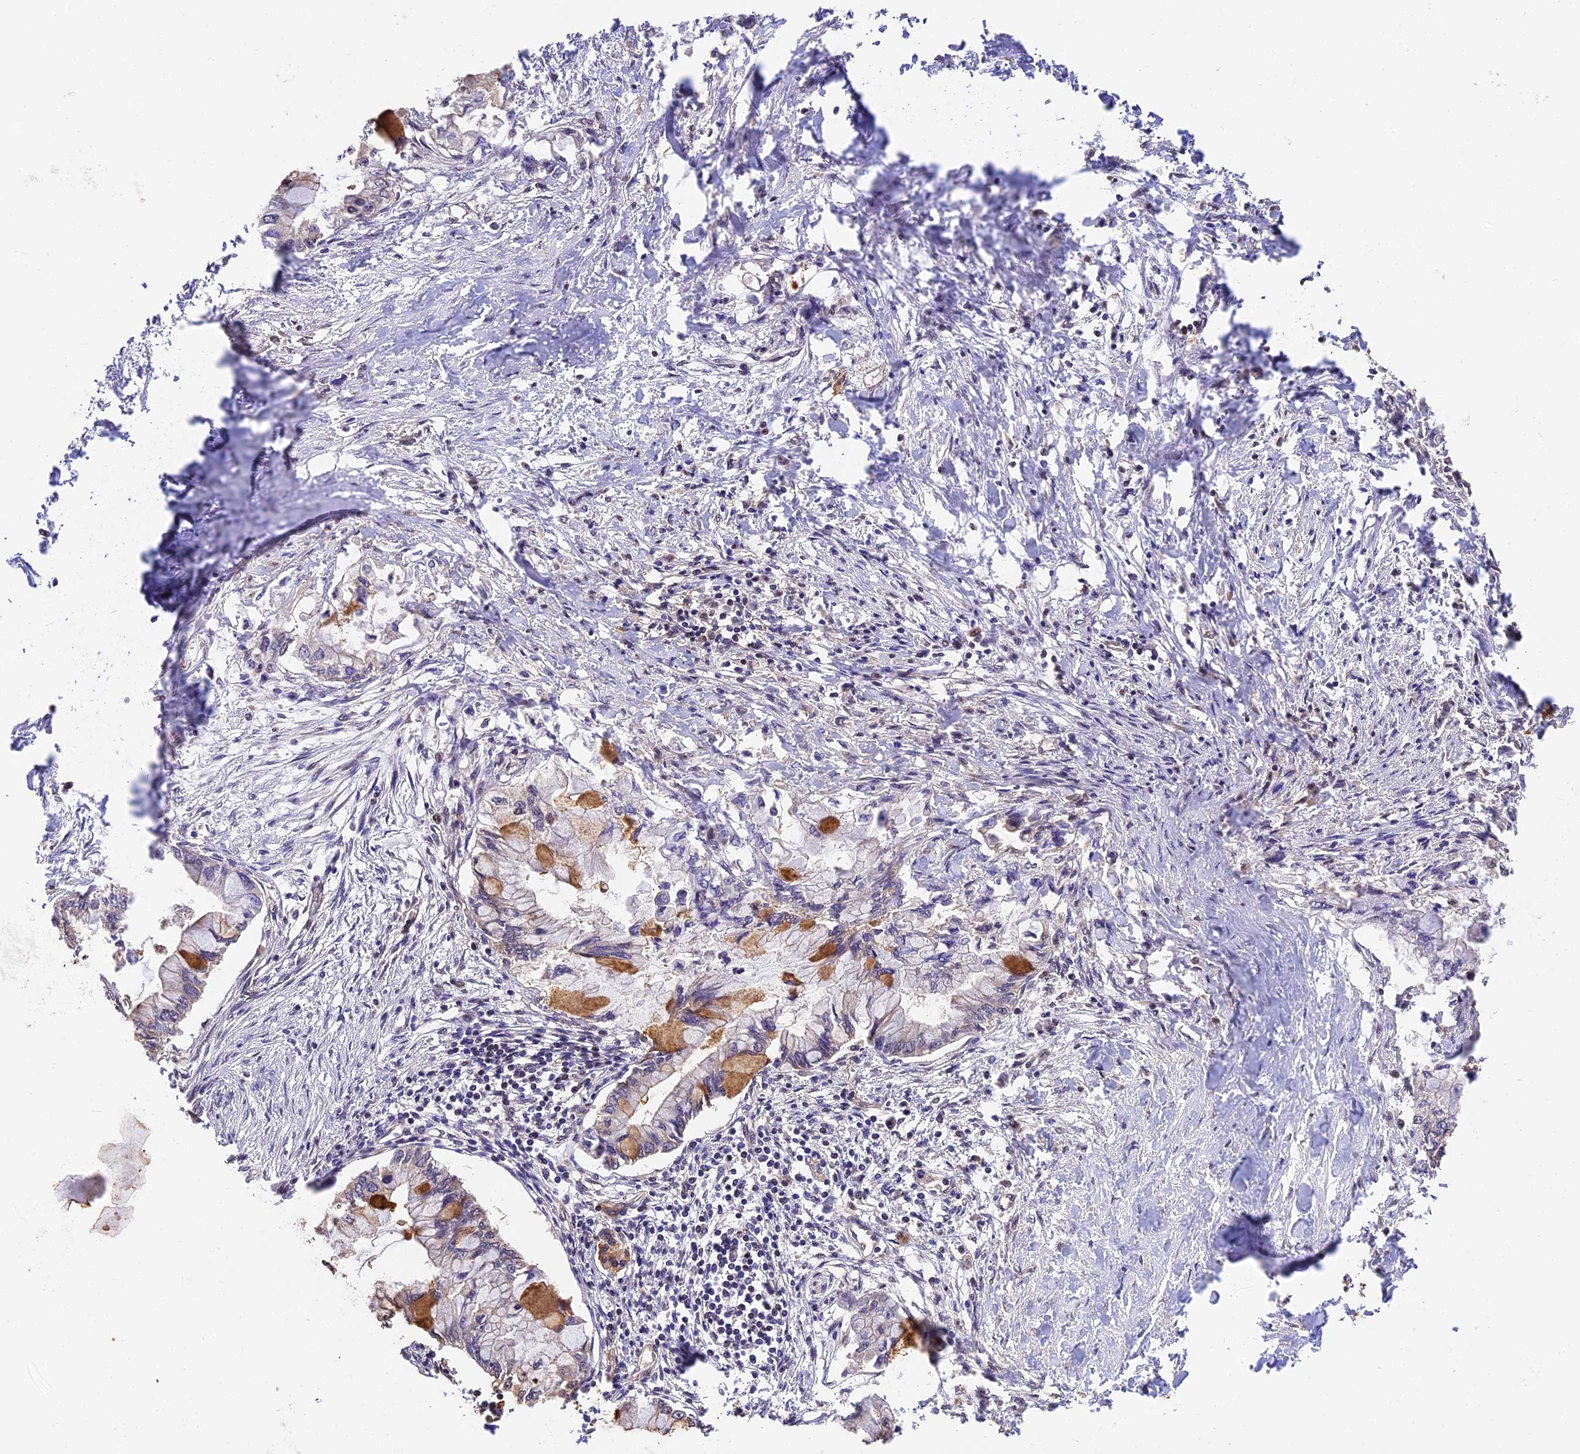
{"staining": {"intensity": "weak", "quantity": "<25%", "location": "cytoplasmic/membranous"}, "tissue": "pancreatic cancer", "cell_type": "Tumor cells", "image_type": "cancer", "snomed": [{"axis": "morphology", "description": "Adenocarcinoma, NOS"}, {"axis": "topography", "description": "Pancreas"}], "caption": "The histopathology image reveals no significant staining in tumor cells of pancreatic cancer (adenocarcinoma).", "gene": "PPP1R37", "patient": {"sex": "male", "age": 48}}